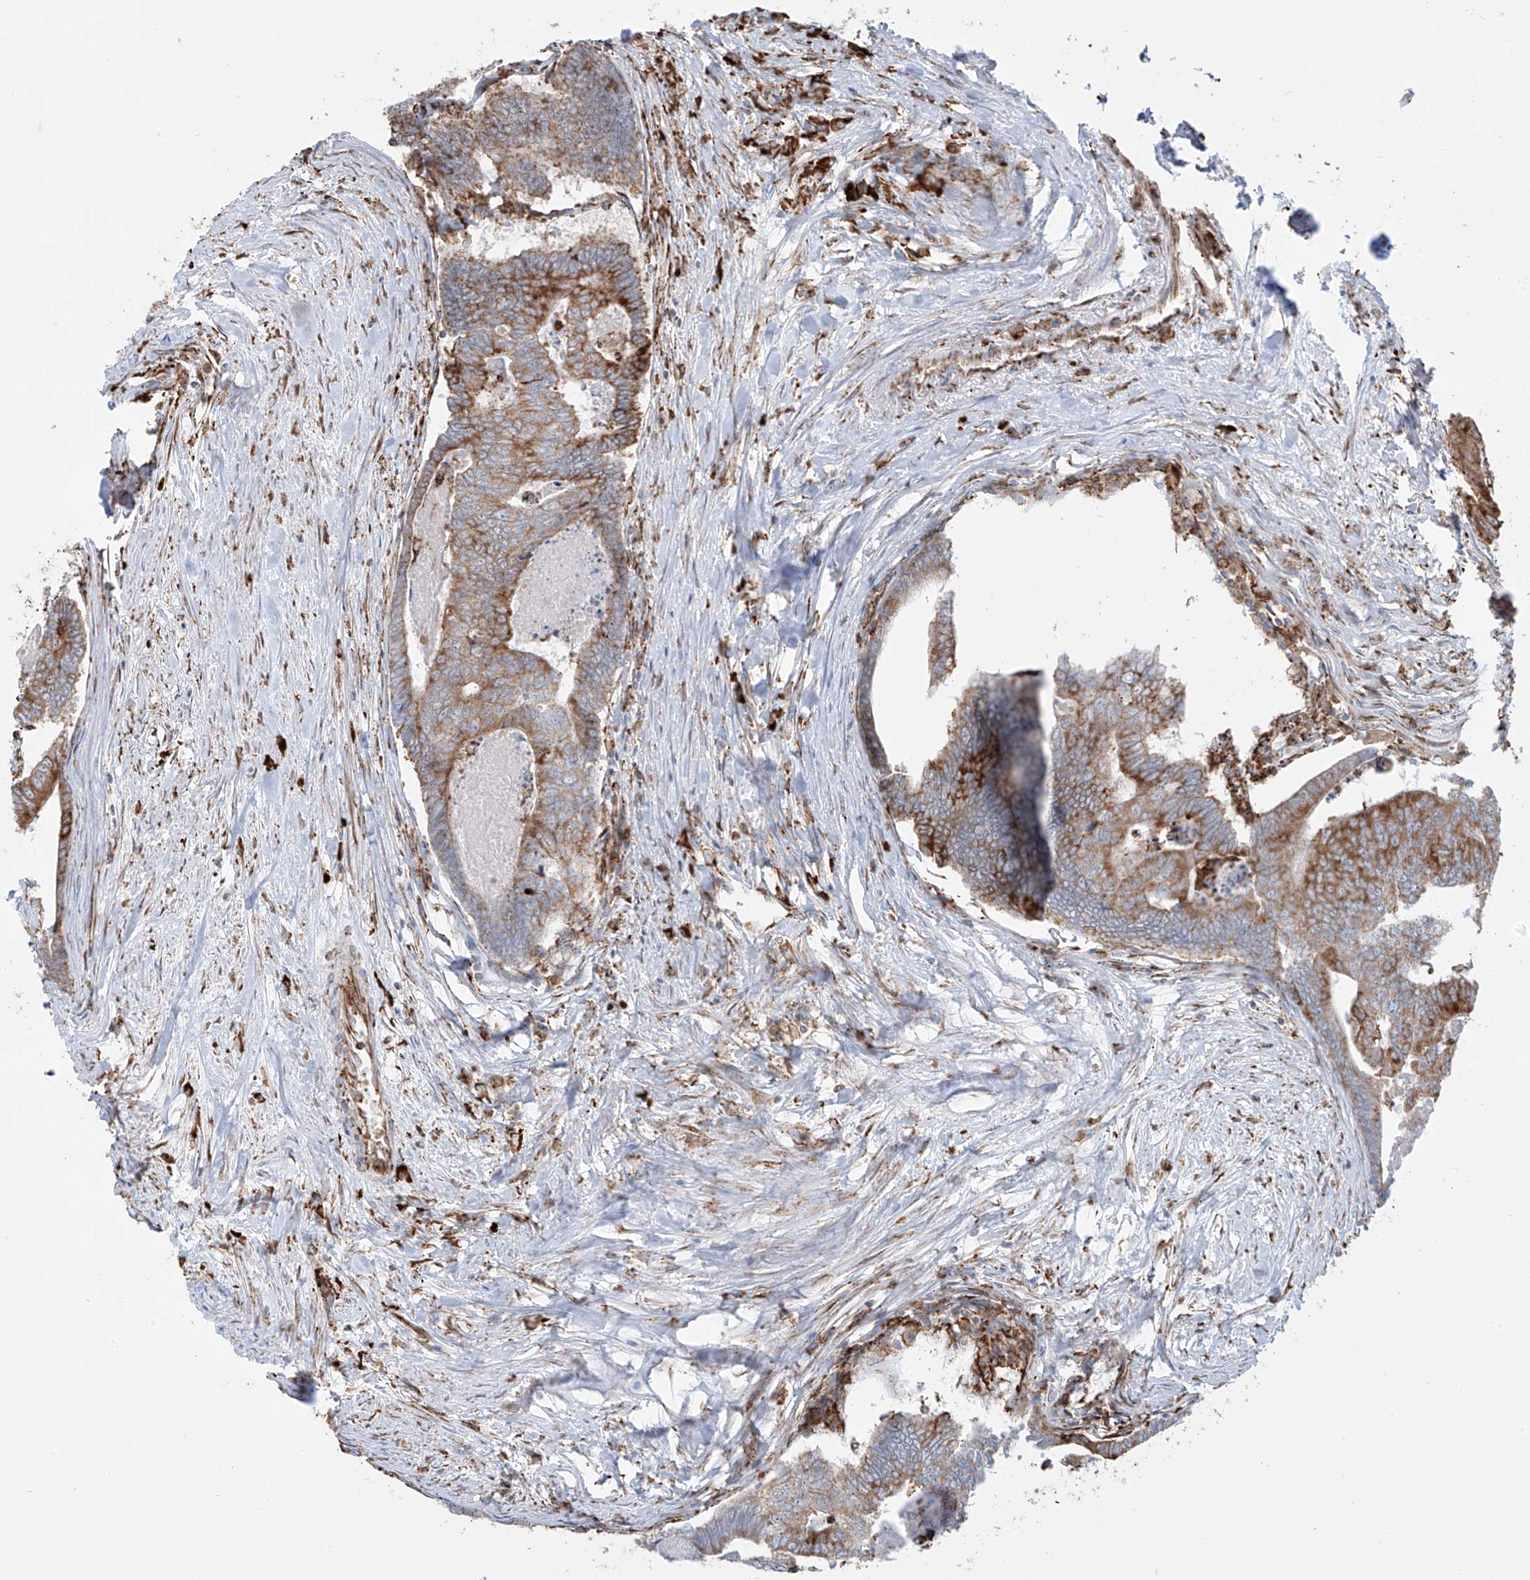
{"staining": {"intensity": "moderate", "quantity": ">75%", "location": "cytoplasmic/membranous"}, "tissue": "colorectal cancer", "cell_type": "Tumor cells", "image_type": "cancer", "snomed": [{"axis": "morphology", "description": "Adenocarcinoma, NOS"}, {"axis": "topography", "description": "Colon"}], "caption": "Adenocarcinoma (colorectal) tissue demonstrates moderate cytoplasmic/membranous positivity in approximately >75% of tumor cells", "gene": "MX1", "patient": {"sex": "female", "age": 67}}